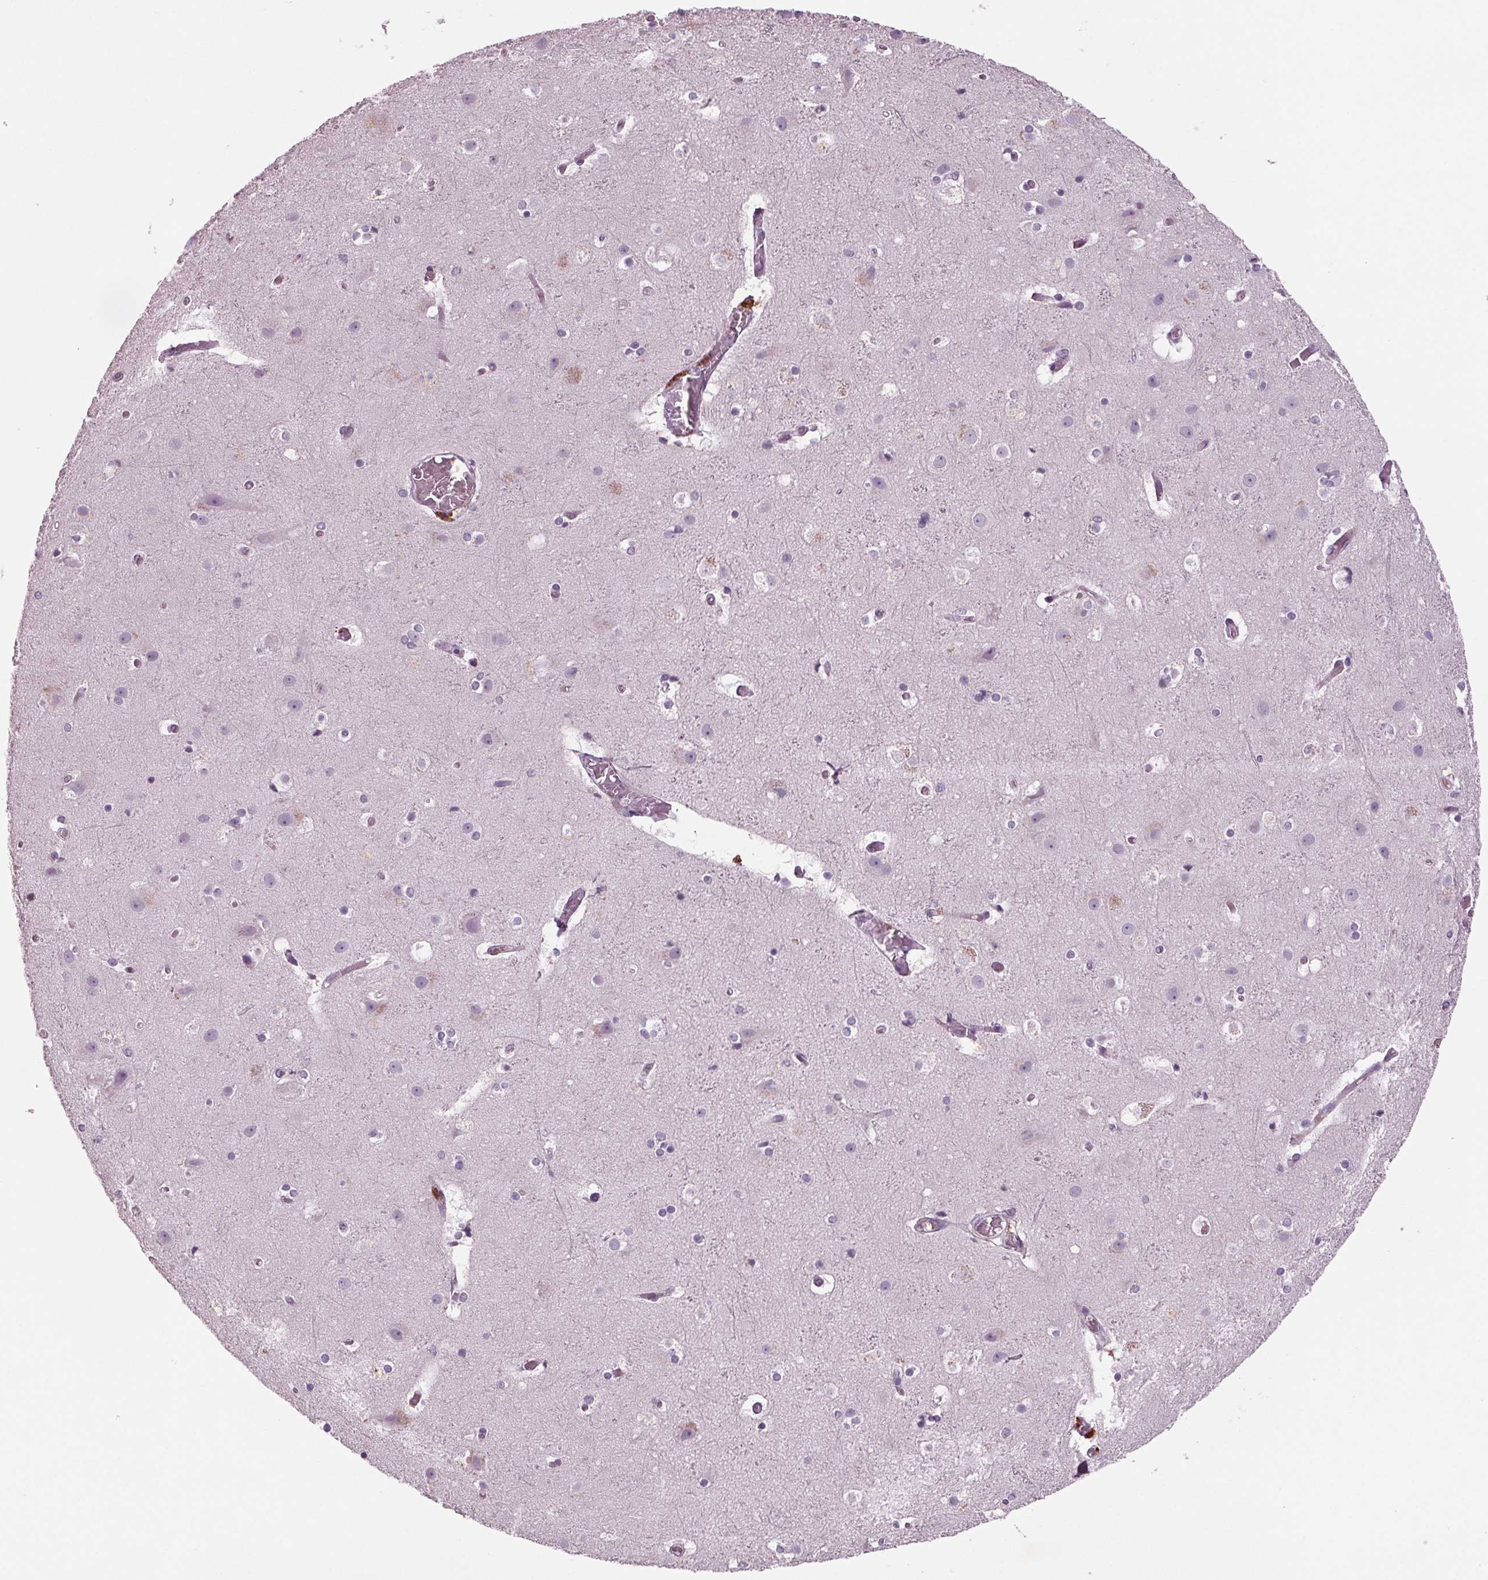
{"staining": {"intensity": "negative", "quantity": "none", "location": "none"}, "tissue": "cerebral cortex", "cell_type": "Endothelial cells", "image_type": "normal", "snomed": [{"axis": "morphology", "description": "Normal tissue, NOS"}, {"axis": "topography", "description": "Cerebral cortex"}], "caption": "Endothelial cells show no significant positivity in normal cerebral cortex.", "gene": "BHLHE22", "patient": {"sex": "female", "age": 52}}